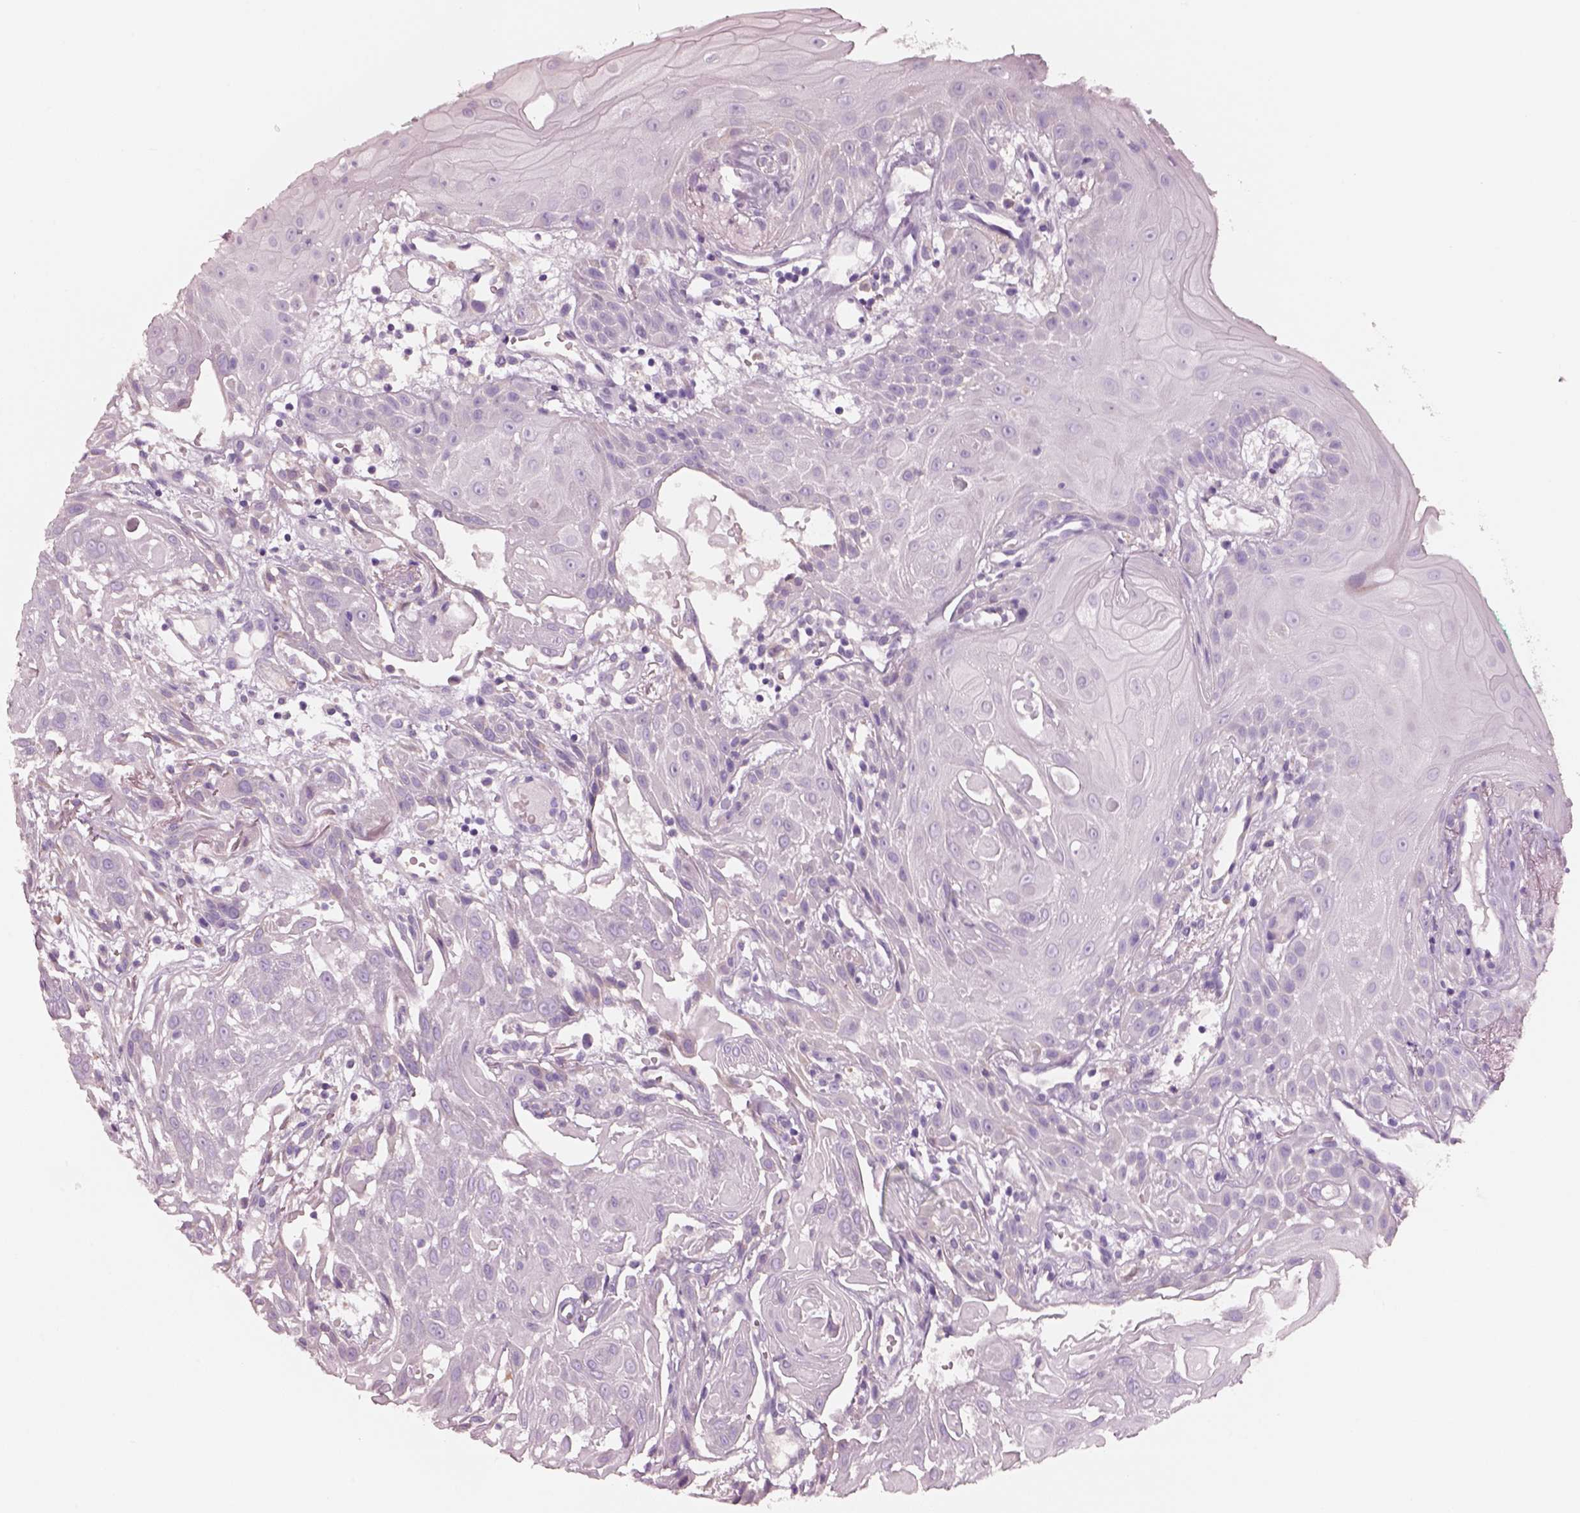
{"staining": {"intensity": "negative", "quantity": "none", "location": "none"}, "tissue": "head and neck cancer", "cell_type": "Tumor cells", "image_type": "cancer", "snomed": [{"axis": "morphology", "description": "Normal tissue, NOS"}, {"axis": "morphology", "description": "Squamous cell carcinoma, NOS"}, {"axis": "topography", "description": "Oral tissue"}, {"axis": "topography", "description": "Salivary gland"}, {"axis": "topography", "description": "Head-Neck"}], "caption": "Immunohistochemistry of squamous cell carcinoma (head and neck) displays no positivity in tumor cells. Brightfield microscopy of IHC stained with DAB (brown) and hematoxylin (blue), captured at high magnification.", "gene": "PNOC", "patient": {"sex": "female", "age": 62}}